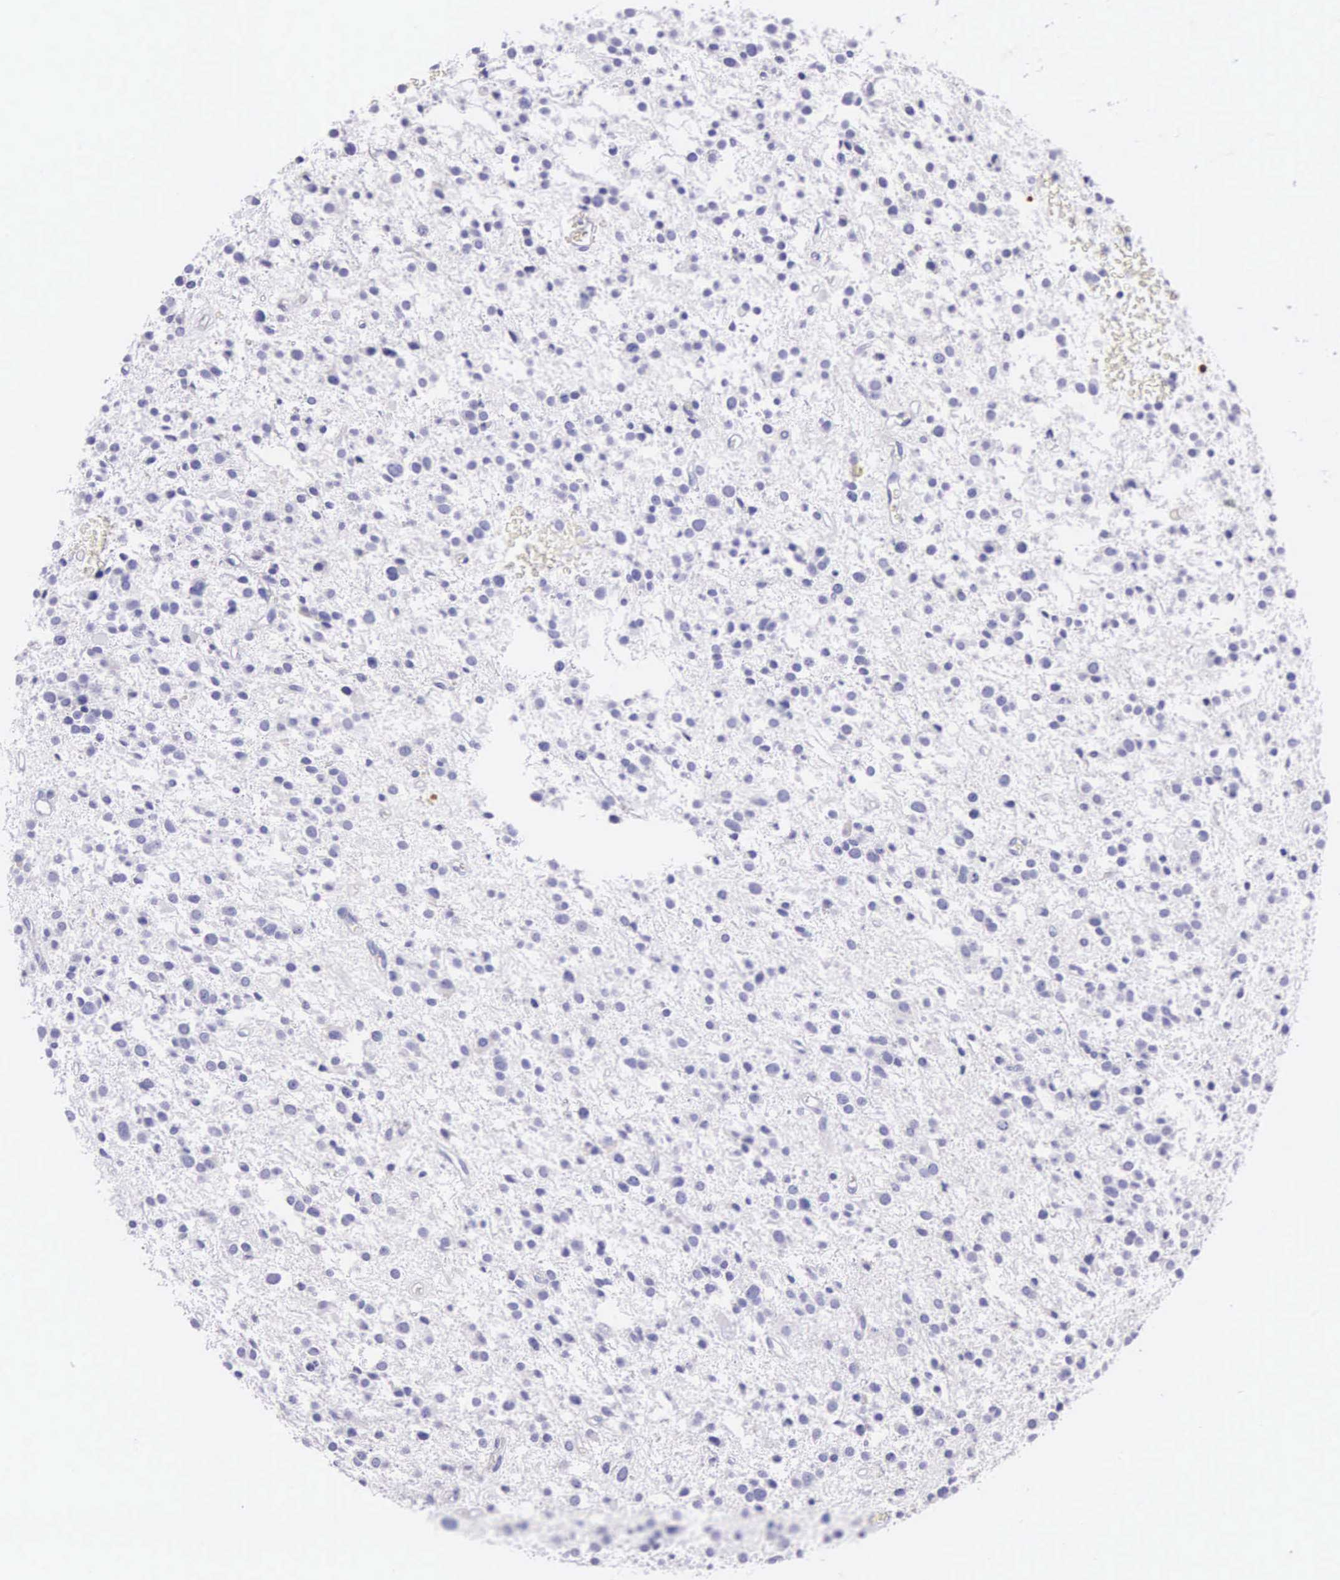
{"staining": {"intensity": "negative", "quantity": "none", "location": "none"}, "tissue": "glioma", "cell_type": "Tumor cells", "image_type": "cancer", "snomed": [{"axis": "morphology", "description": "Glioma, malignant, Low grade"}, {"axis": "topography", "description": "Brain"}], "caption": "An immunohistochemistry micrograph of glioma is shown. There is no staining in tumor cells of glioma.", "gene": "FCN1", "patient": {"sex": "female", "age": 36}}